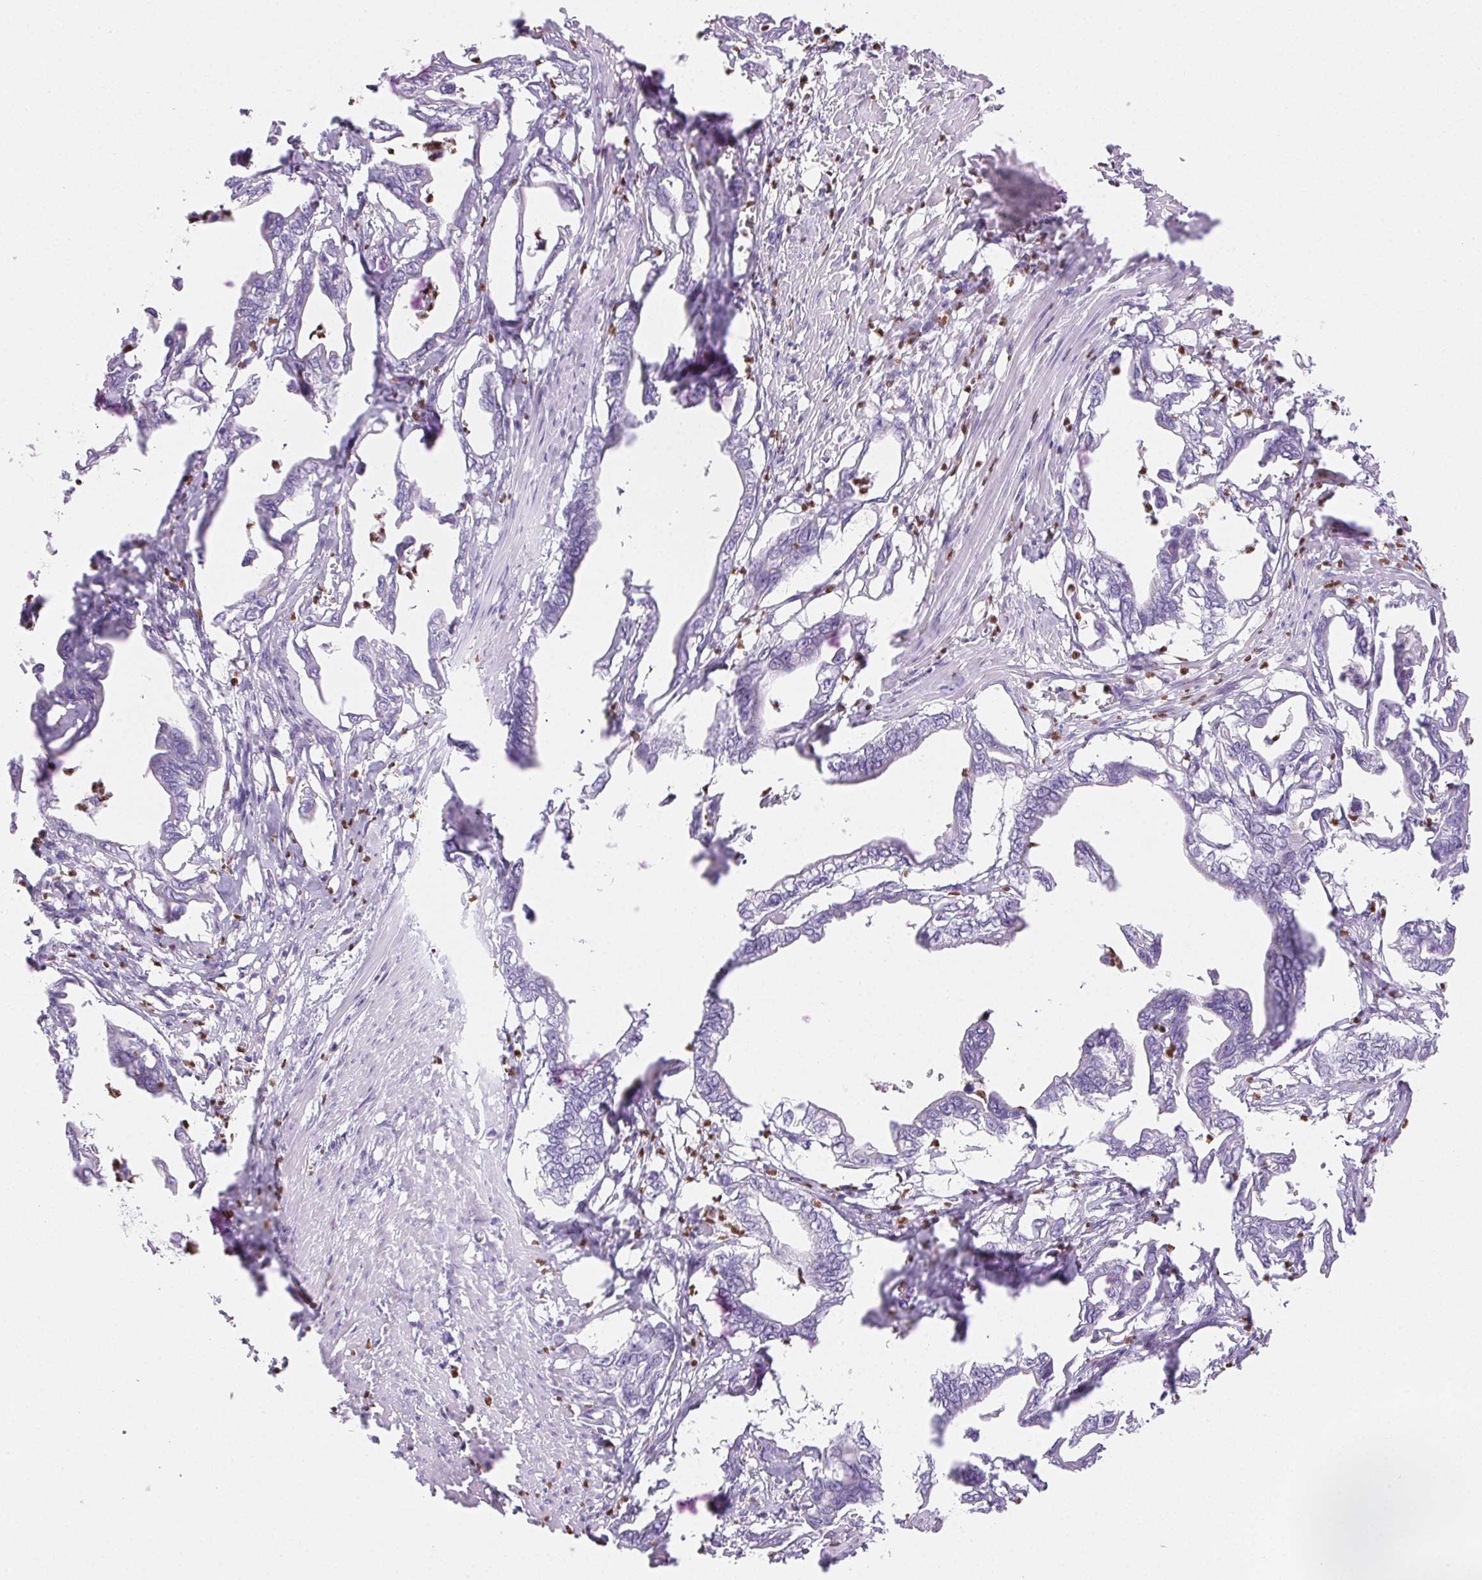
{"staining": {"intensity": "negative", "quantity": "none", "location": "none"}, "tissue": "pancreatic cancer", "cell_type": "Tumor cells", "image_type": "cancer", "snomed": [{"axis": "morphology", "description": "Adenocarcinoma, NOS"}, {"axis": "topography", "description": "Pancreas"}], "caption": "Immunohistochemistry (IHC) of pancreatic cancer (adenocarcinoma) displays no positivity in tumor cells. Nuclei are stained in blue.", "gene": "PADI4", "patient": {"sex": "male", "age": 61}}